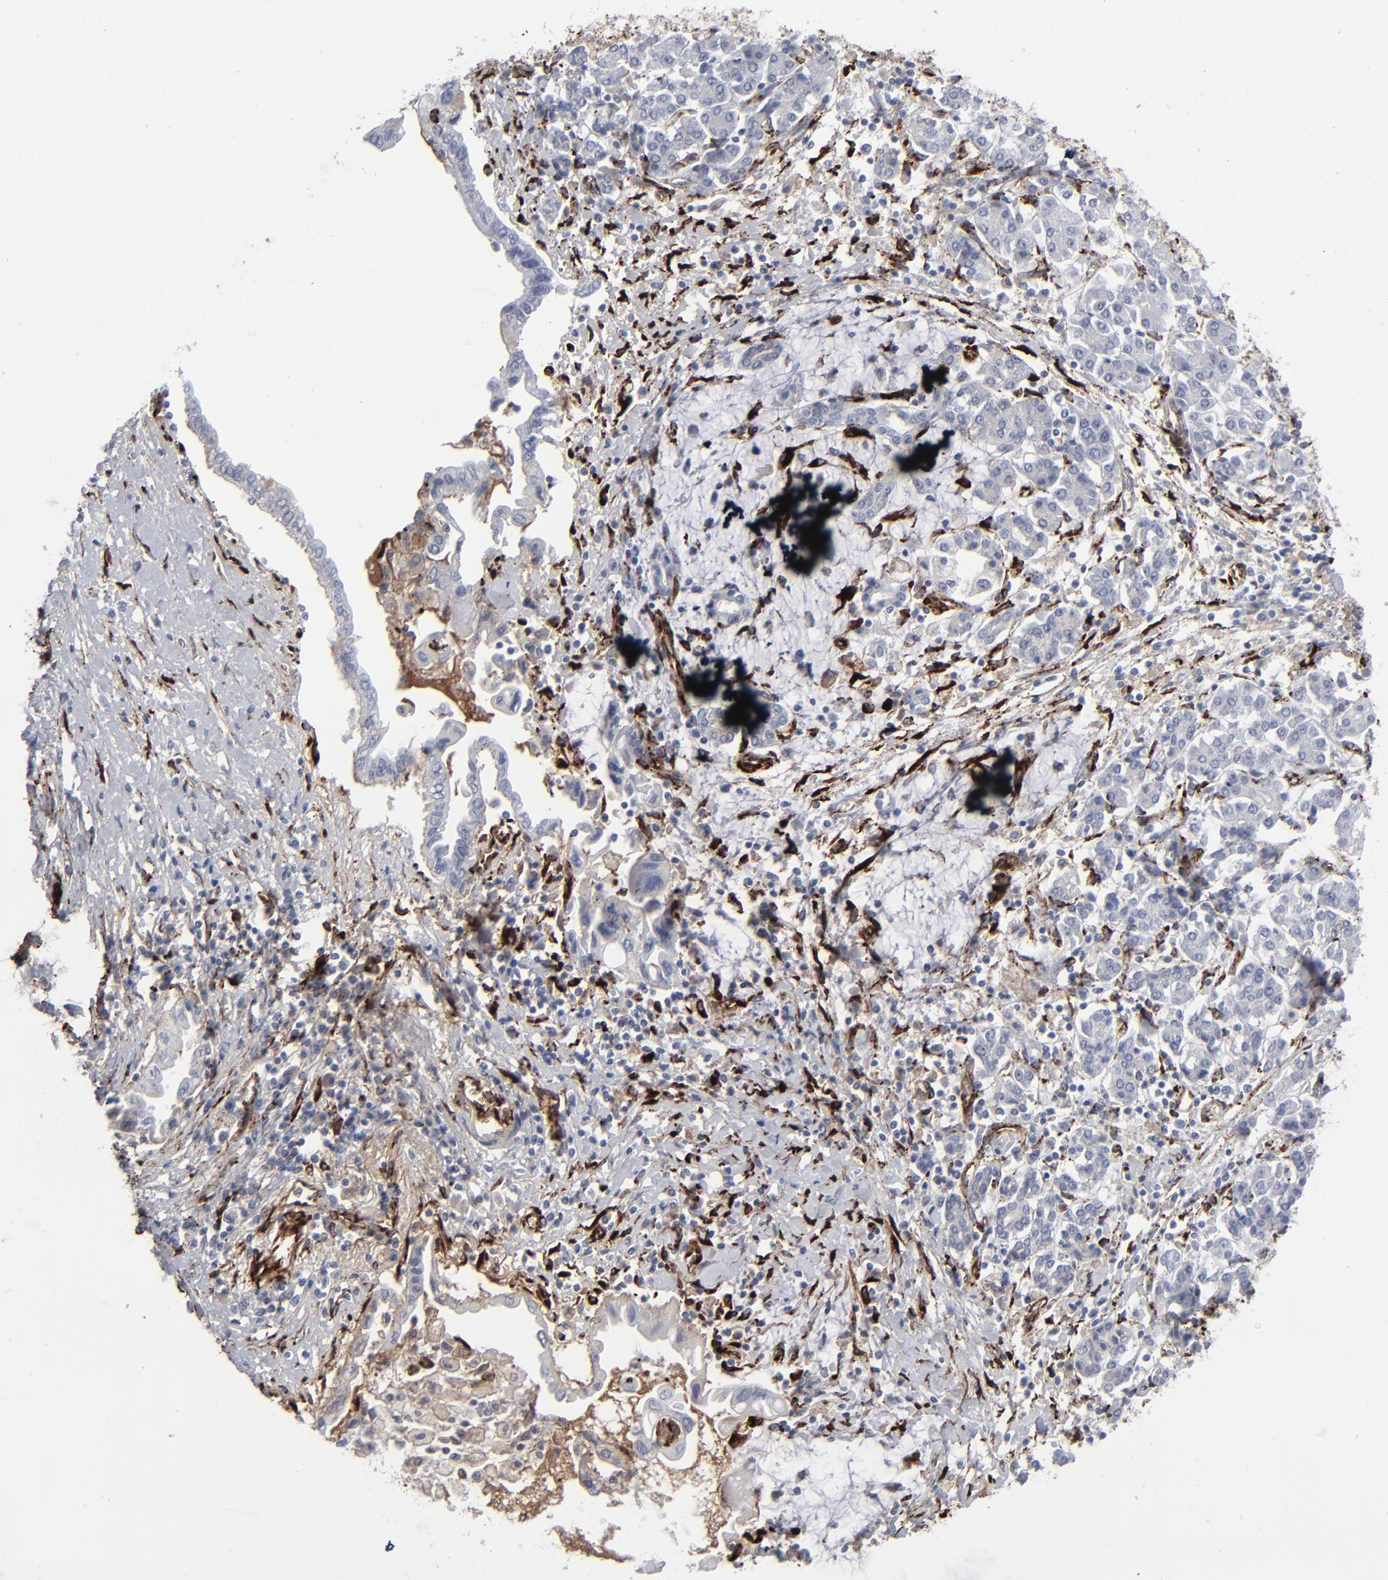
{"staining": {"intensity": "weak", "quantity": "<25%", "location": "cytoplasmic/membranous"}, "tissue": "pancreatic cancer", "cell_type": "Tumor cells", "image_type": "cancer", "snomed": [{"axis": "morphology", "description": "Adenocarcinoma, NOS"}, {"axis": "topography", "description": "Pancreas"}], "caption": "There is no significant staining in tumor cells of pancreatic cancer (adenocarcinoma). Nuclei are stained in blue.", "gene": "SPARC", "patient": {"sex": "female", "age": 57}}